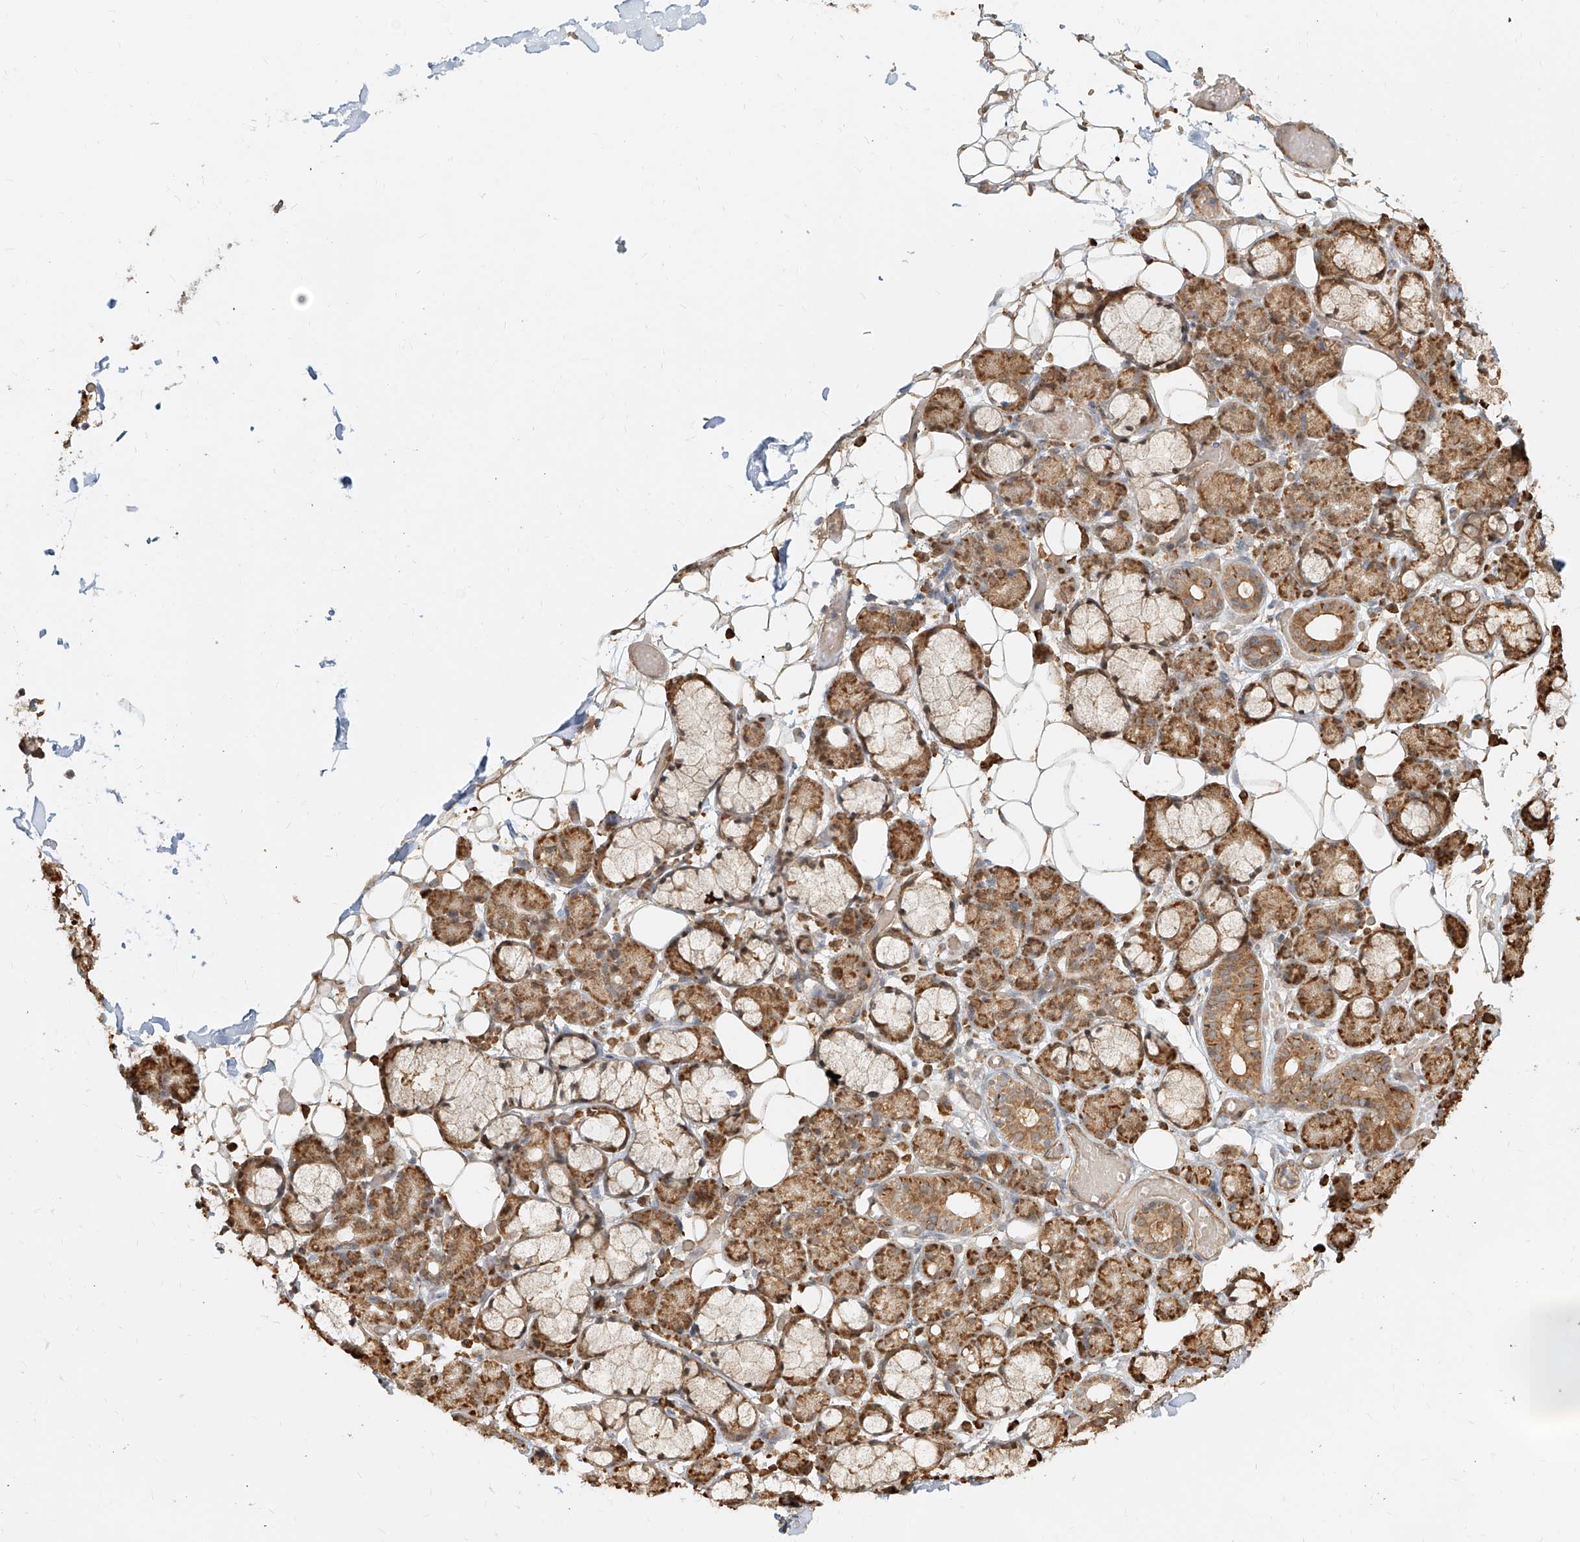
{"staining": {"intensity": "moderate", "quantity": ">75%", "location": "cytoplasmic/membranous"}, "tissue": "salivary gland", "cell_type": "Glandular cells", "image_type": "normal", "snomed": [{"axis": "morphology", "description": "Normal tissue, NOS"}, {"axis": "topography", "description": "Salivary gland"}], "caption": "Protein staining by immunohistochemistry shows moderate cytoplasmic/membranous positivity in approximately >75% of glandular cells in benign salivary gland. (brown staining indicates protein expression, while blue staining denotes nuclei).", "gene": "UBE2K", "patient": {"sex": "male", "age": 63}}